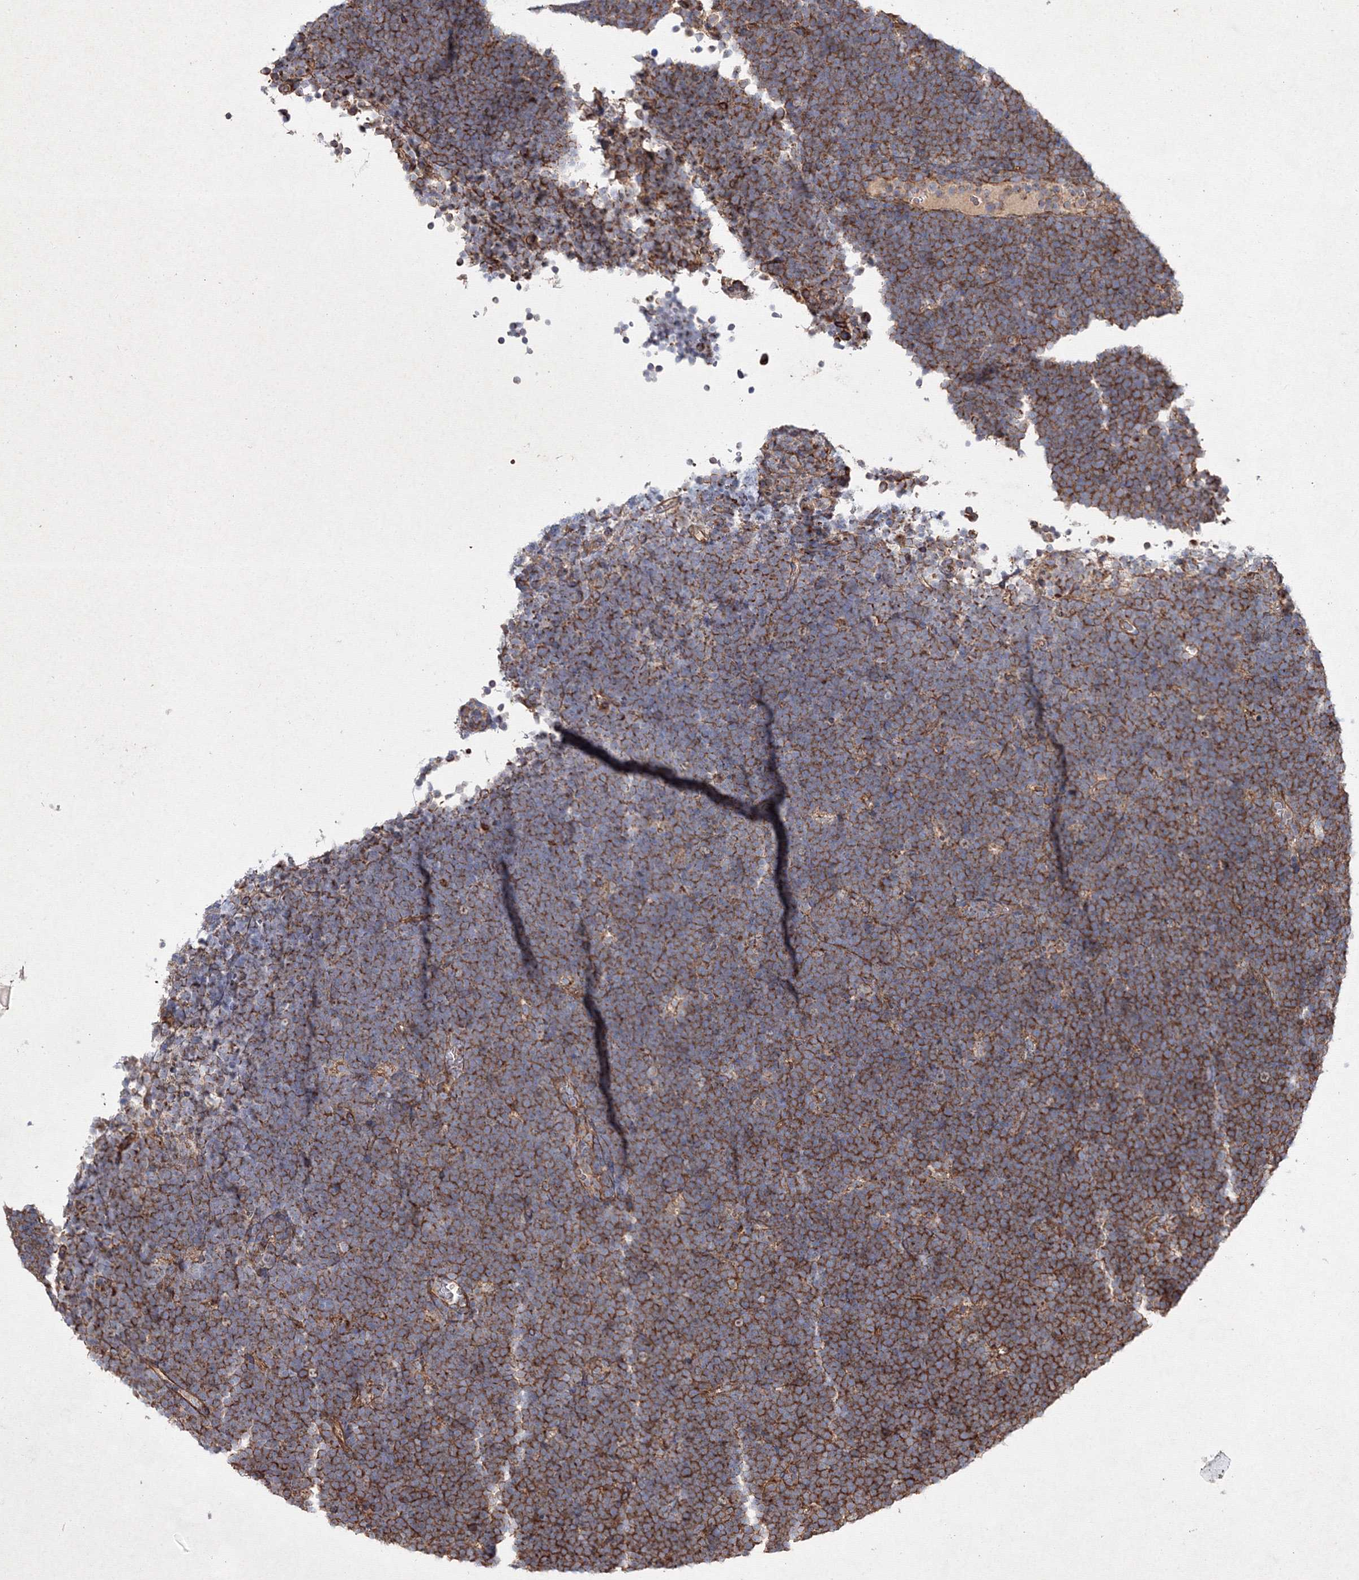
{"staining": {"intensity": "moderate", "quantity": ">75%", "location": "cytoplasmic/membranous"}, "tissue": "lymphoma", "cell_type": "Tumor cells", "image_type": "cancer", "snomed": [{"axis": "morphology", "description": "Malignant lymphoma, non-Hodgkin's type, High grade"}, {"axis": "topography", "description": "Lymph node"}], "caption": "Moderate cytoplasmic/membranous expression is present in about >75% of tumor cells in lymphoma.", "gene": "GFM1", "patient": {"sex": "male", "age": 13}}